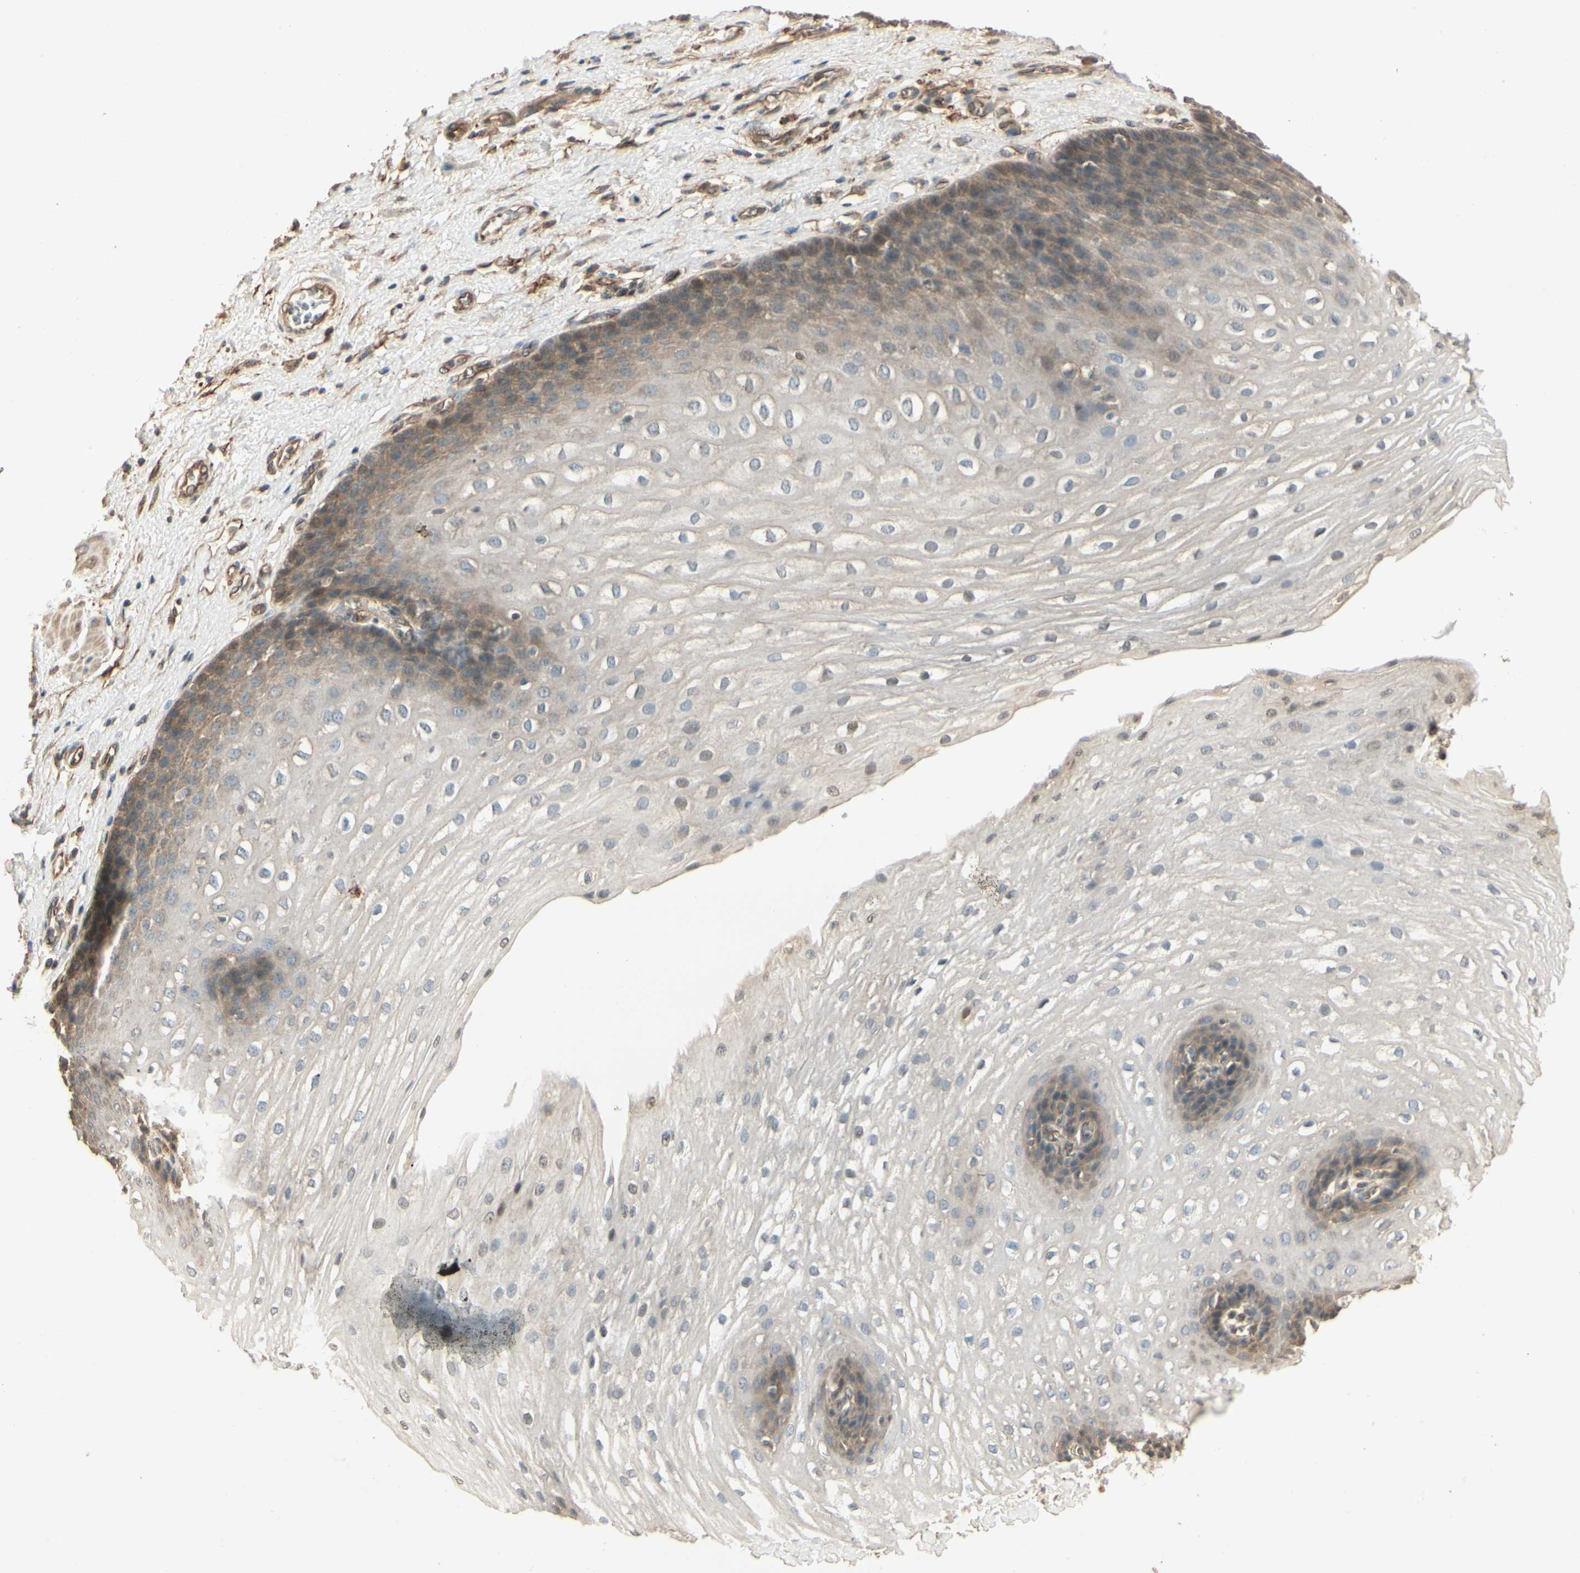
{"staining": {"intensity": "moderate", "quantity": "<25%", "location": "cytoplasmic/membranous"}, "tissue": "esophagus", "cell_type": "Squamous epithelial cells", "image_type": "normal", "snomed": [{"axis": "morphology", "description": "Normal tissue, NOS"}, {"axis": "topography", "description": "Esophagus"}], "caption": "Approximately <25% of squamous epithelial cells in unremarkable esophagus exhibit moderate cytoplasmic/membranous protein staining as visualized by brown immunohistochemical staining.", "gene": "RNF180", "patient": {"sex": "male", "age": 48}}